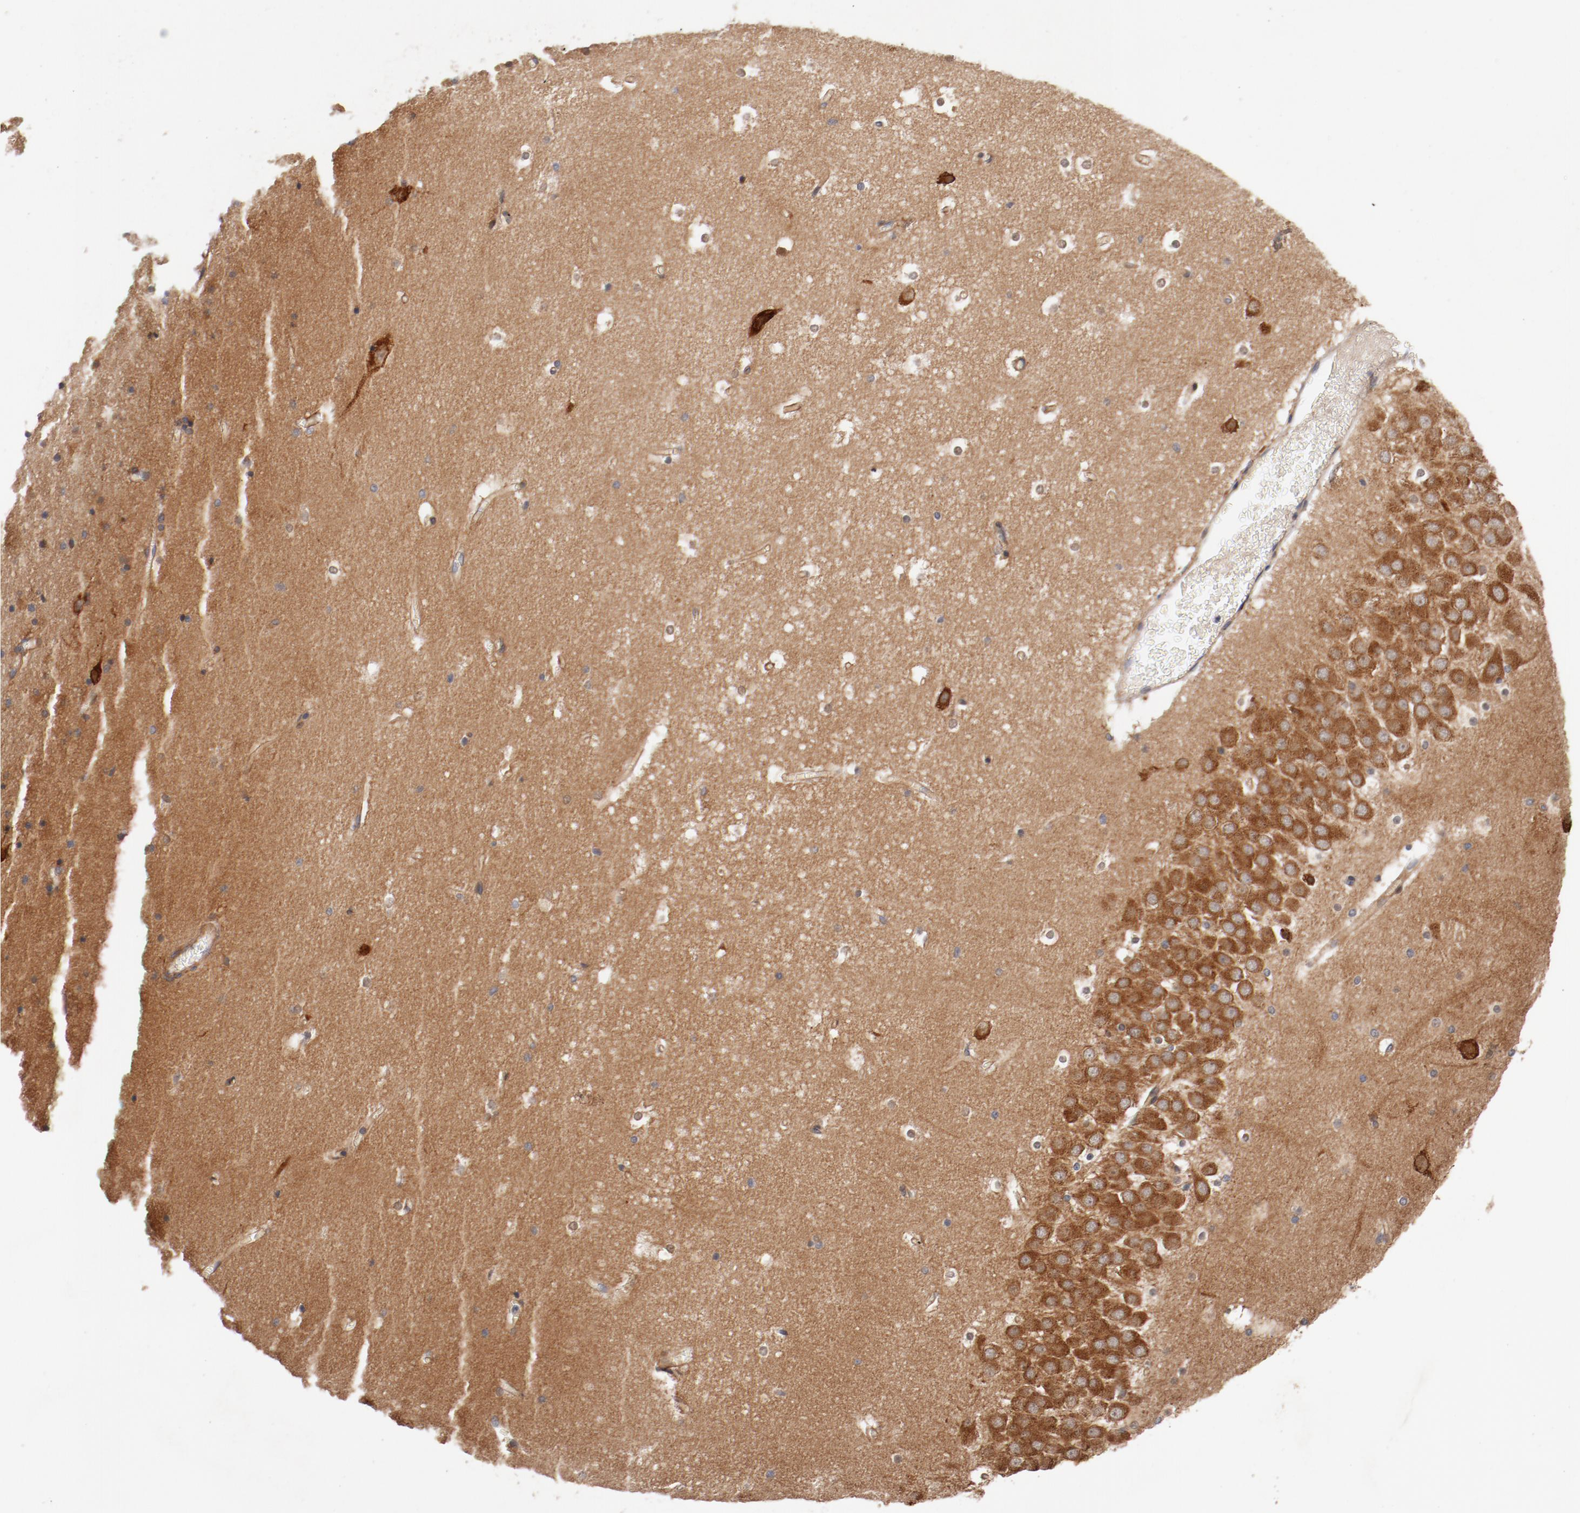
{"staining": {"intensity": "moderate", "quantity": ">75%", "location": "cytoplasmic/membranous"}, "tissue": "hippocampus", "cell_type": "Glial cells", "image_type": "normal", "snomed": [{"axis": "morphology", "description": "Normal tissue, NOS"}, {"axis": "topography", "description": "Hippocampus"}], "caption": "Immunohistochemical staining of benign human hippocampus displays moderate cytoplasmic/membranous protein staining in approximately >75% of glial cells.", "gene": "PITPNM2", "patient": {"sex": "male", "age": 45}}